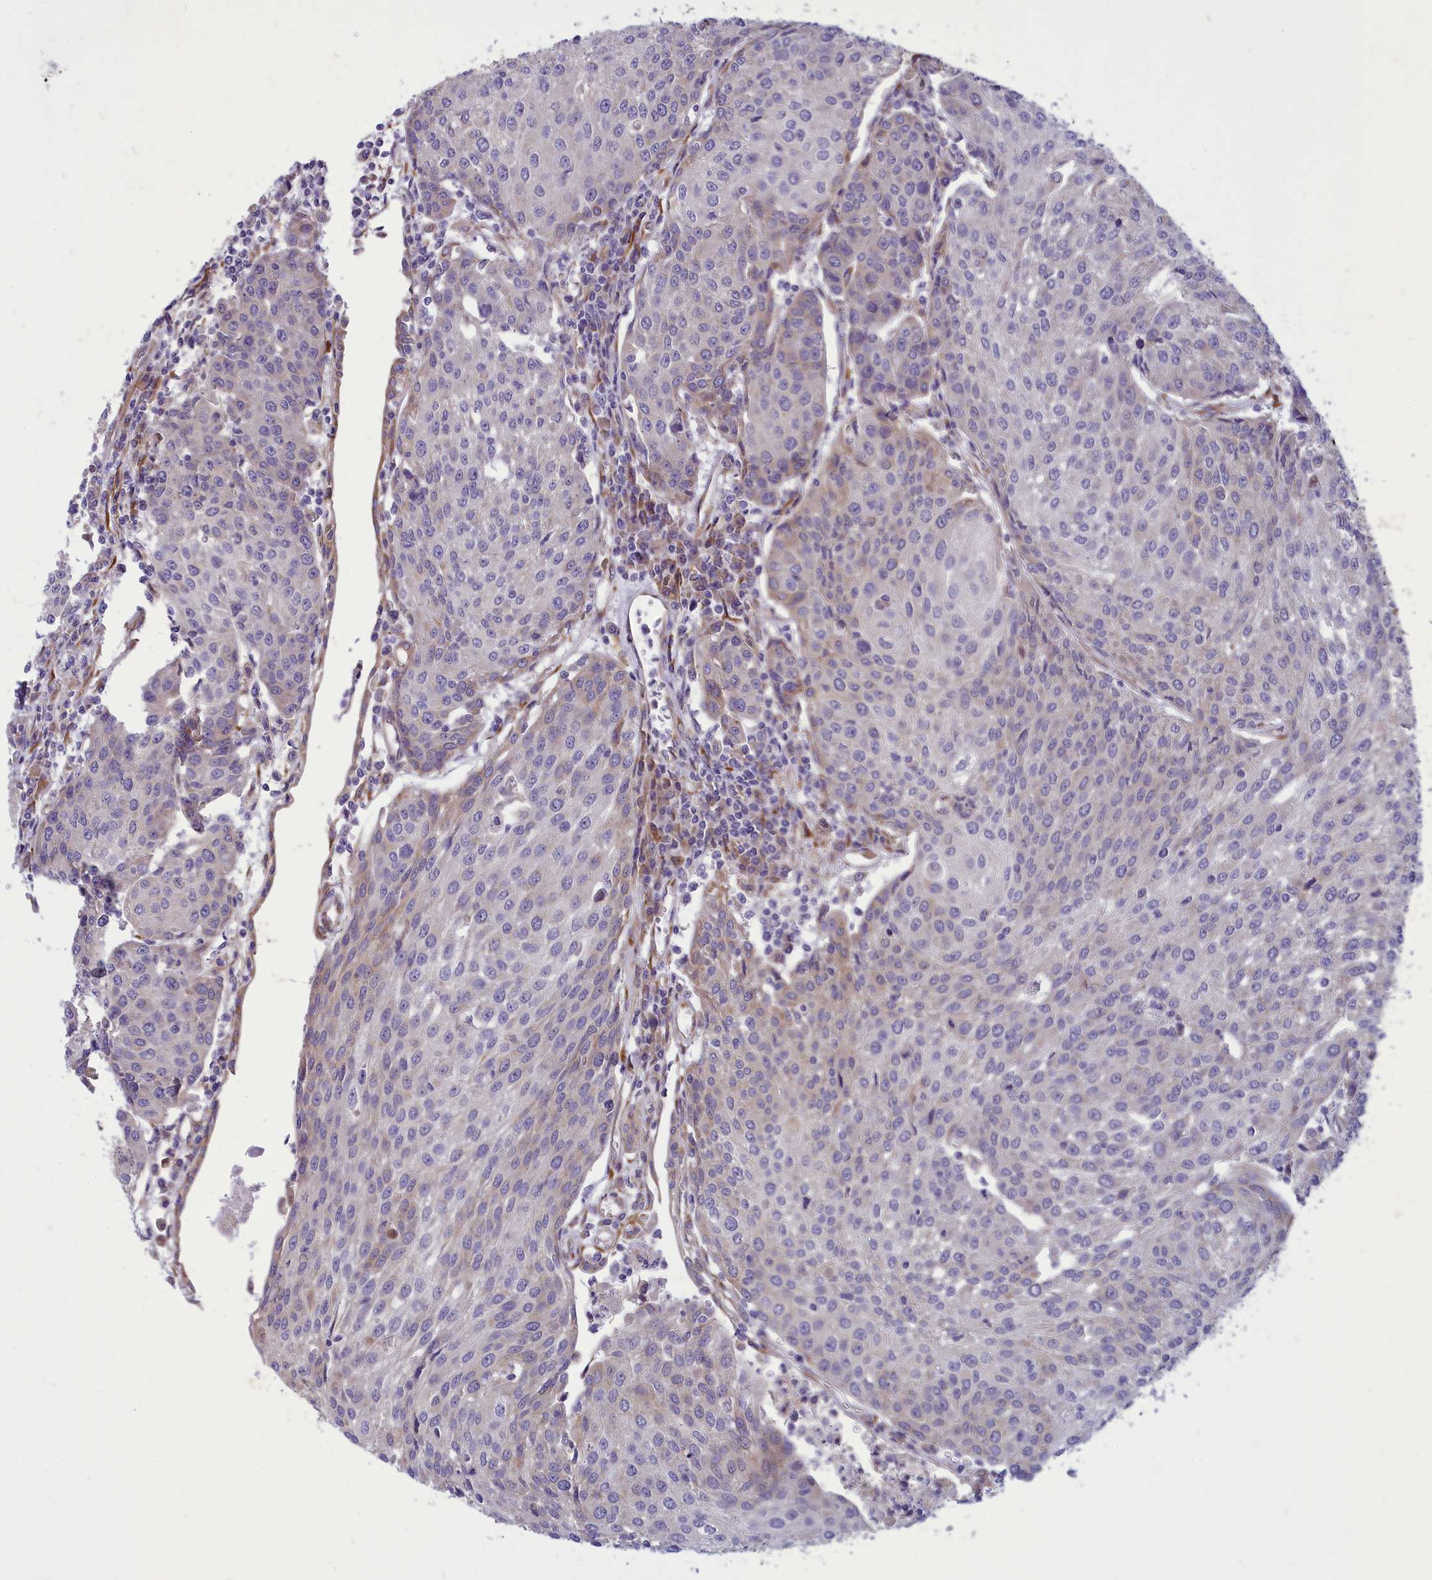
{"staining": {"intensity": "weak", "quantity": "<25%", "location": "cytoplasmic/membranous"}, "tissue": "urothelial cancer", "cell_type": "Tumor cells", "image_type": "cancer", "snomed": [{"axis": "morphology", "description": "Urothelial carcinoma, High grade"}, {"axis": "topography", "description": "Urinary bladder"}], "caption": "A photomicrograph of urothelial carcinoma (high-grade) stained for a protein shows no brown staining in tumor cells. (Brightfield microscopy of DAB (3,3'-diaminobenzidine) IHC at high magnification).", "gene": "CENATAC", "patient": {"sex": "female", "age": 85}}